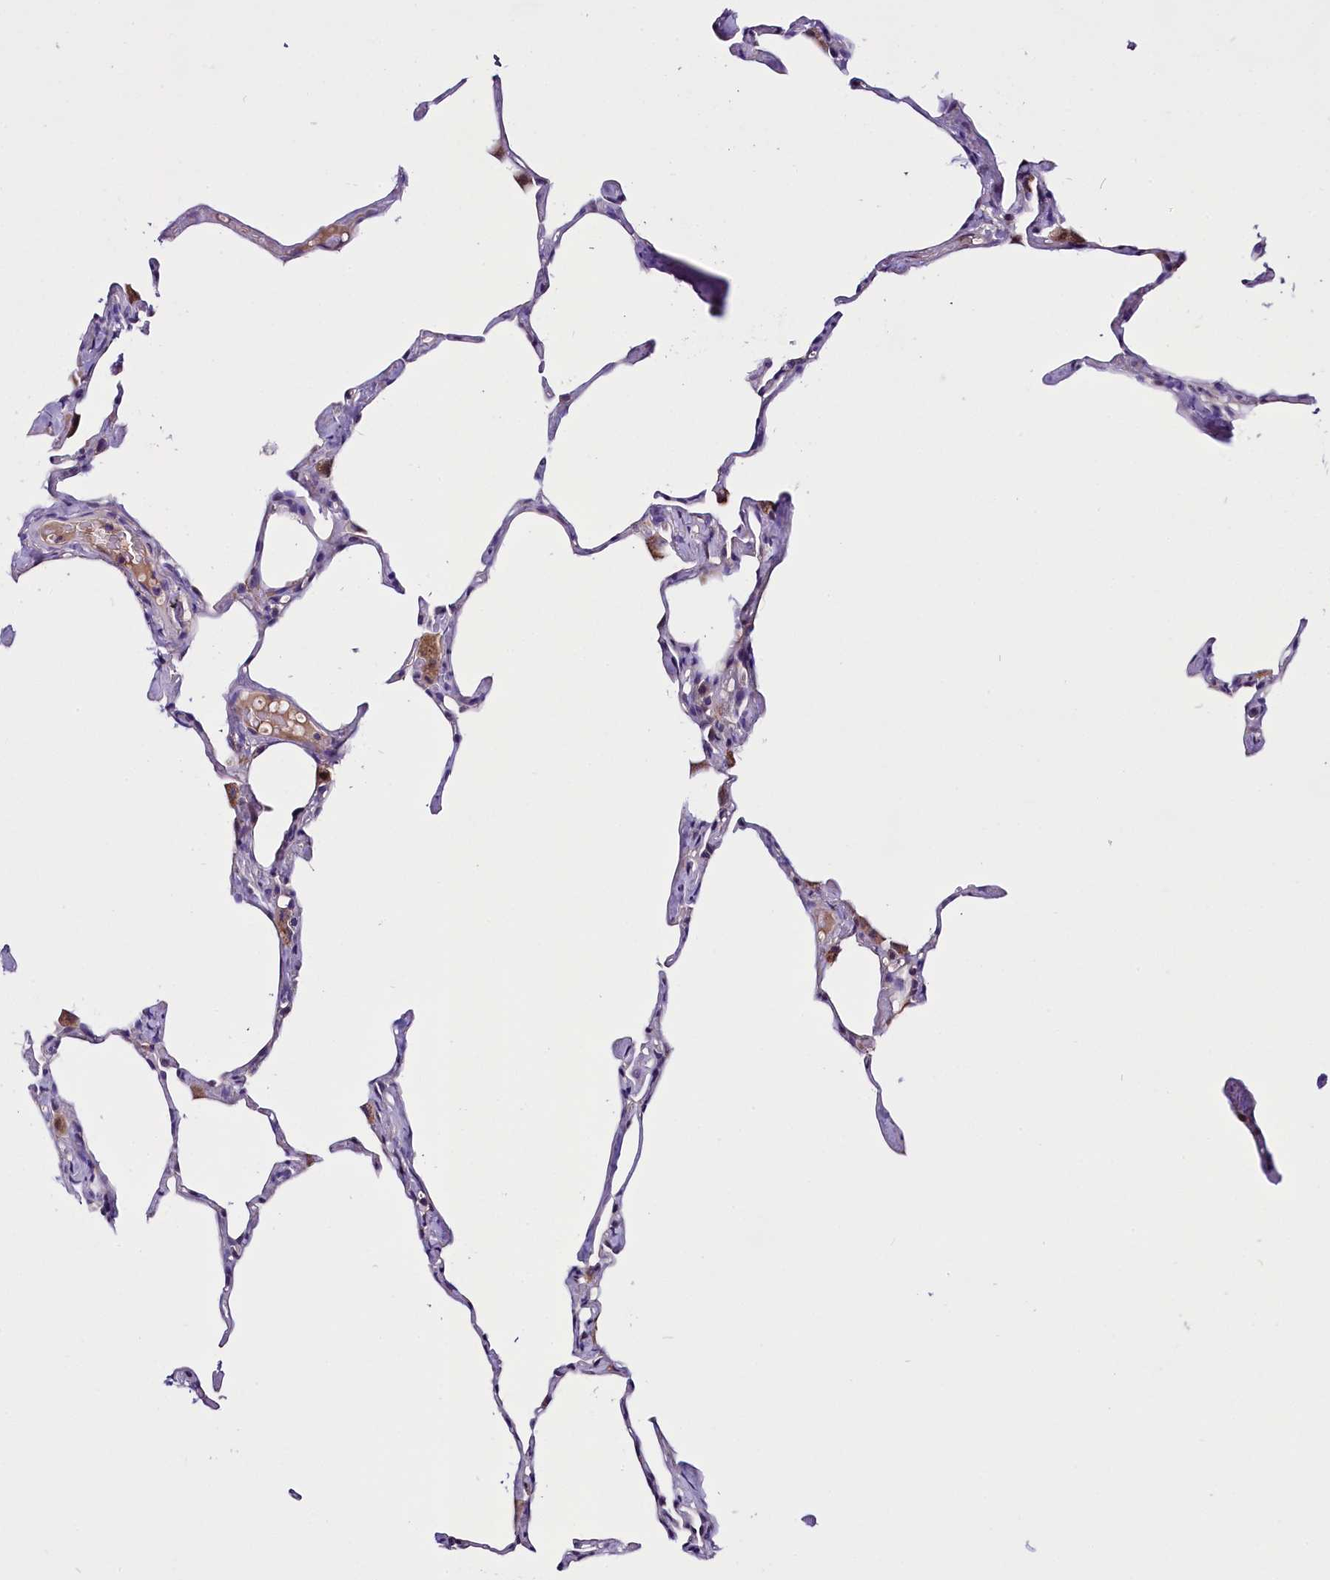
{"staining": {"intensity": "weak", "quantity": "<25%", "location": "cytoplasmic/membranous"}, "tissue": "lung", "cell_type": "Alveolar cells", "image_type": "normal", "snomed": [{"axis": "morphology", "description": "Normal tissue, NOS"}, {"axis": "topography", "description": "Lung"}], "caption": "Immunohistochemistry histopathology image of benign lung: human lung stained with DAB (3,3'-diaminobenzidine) demonstrates no significant protein expression in alveolar cells.", "gene": "C9orf40", "patient": {"sex": "male", "age": 65}}